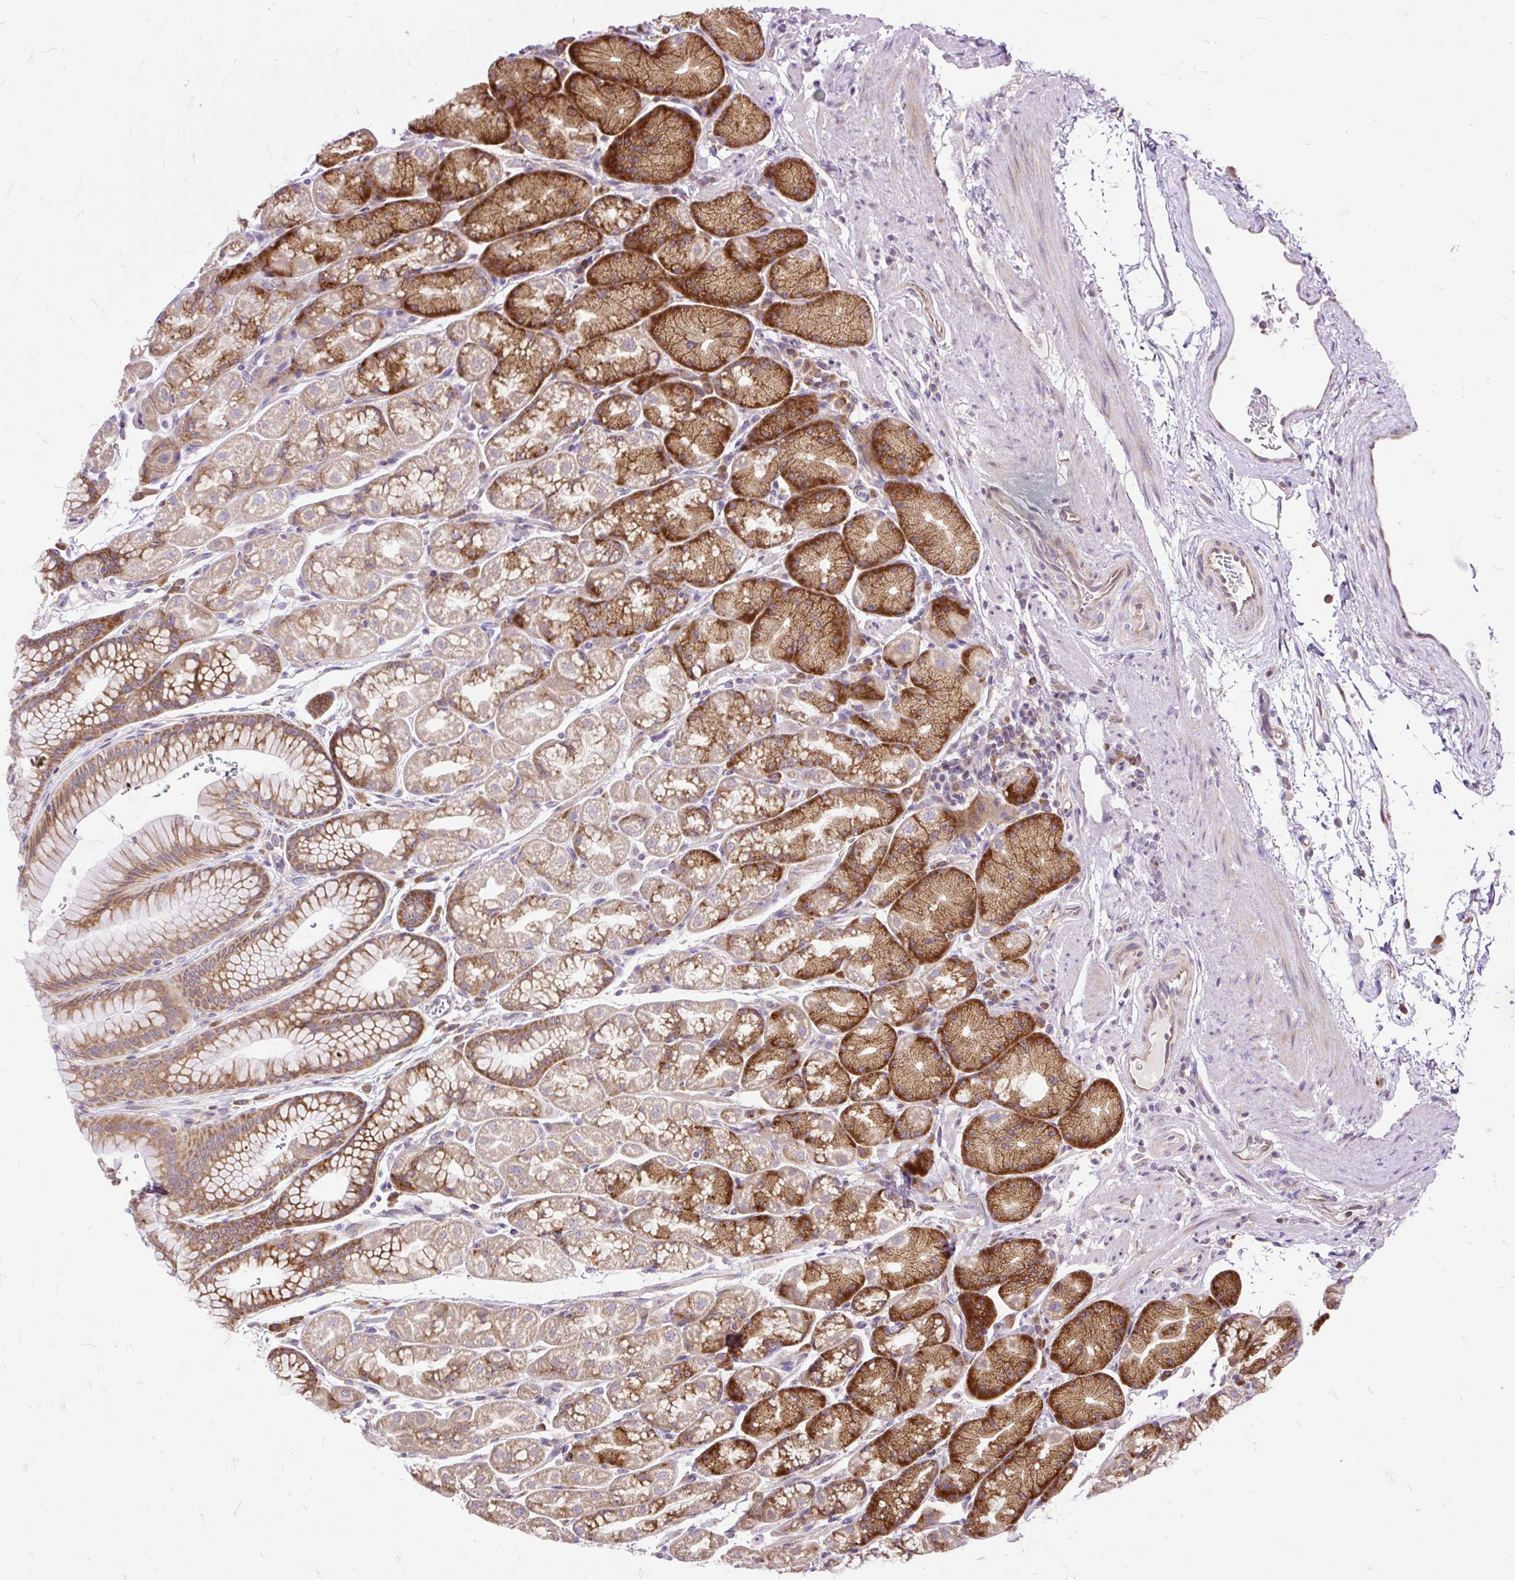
{"staining": {"intensity": "moderate", "quantity": ">75%", "location": "cytoplasmic/membranous"}, "tissue": "stomach", "cell_type": "Glandular cells", "image_type": "normal", "snomed": [{"axis": "morphology", "description": "Normal tissue, NOS"}, {"axis": "topography", "description": "Stomach, lower"}], "caption": "This photomicrograph displays immunohistochemistry (IHC) staining of unremarkable stomach, with medium moderate cytoplasmic/membranous staining in approximately >75% of glandular cells.", "gene": "RPS5", "patient": {"sex": "male", "age": 67}}